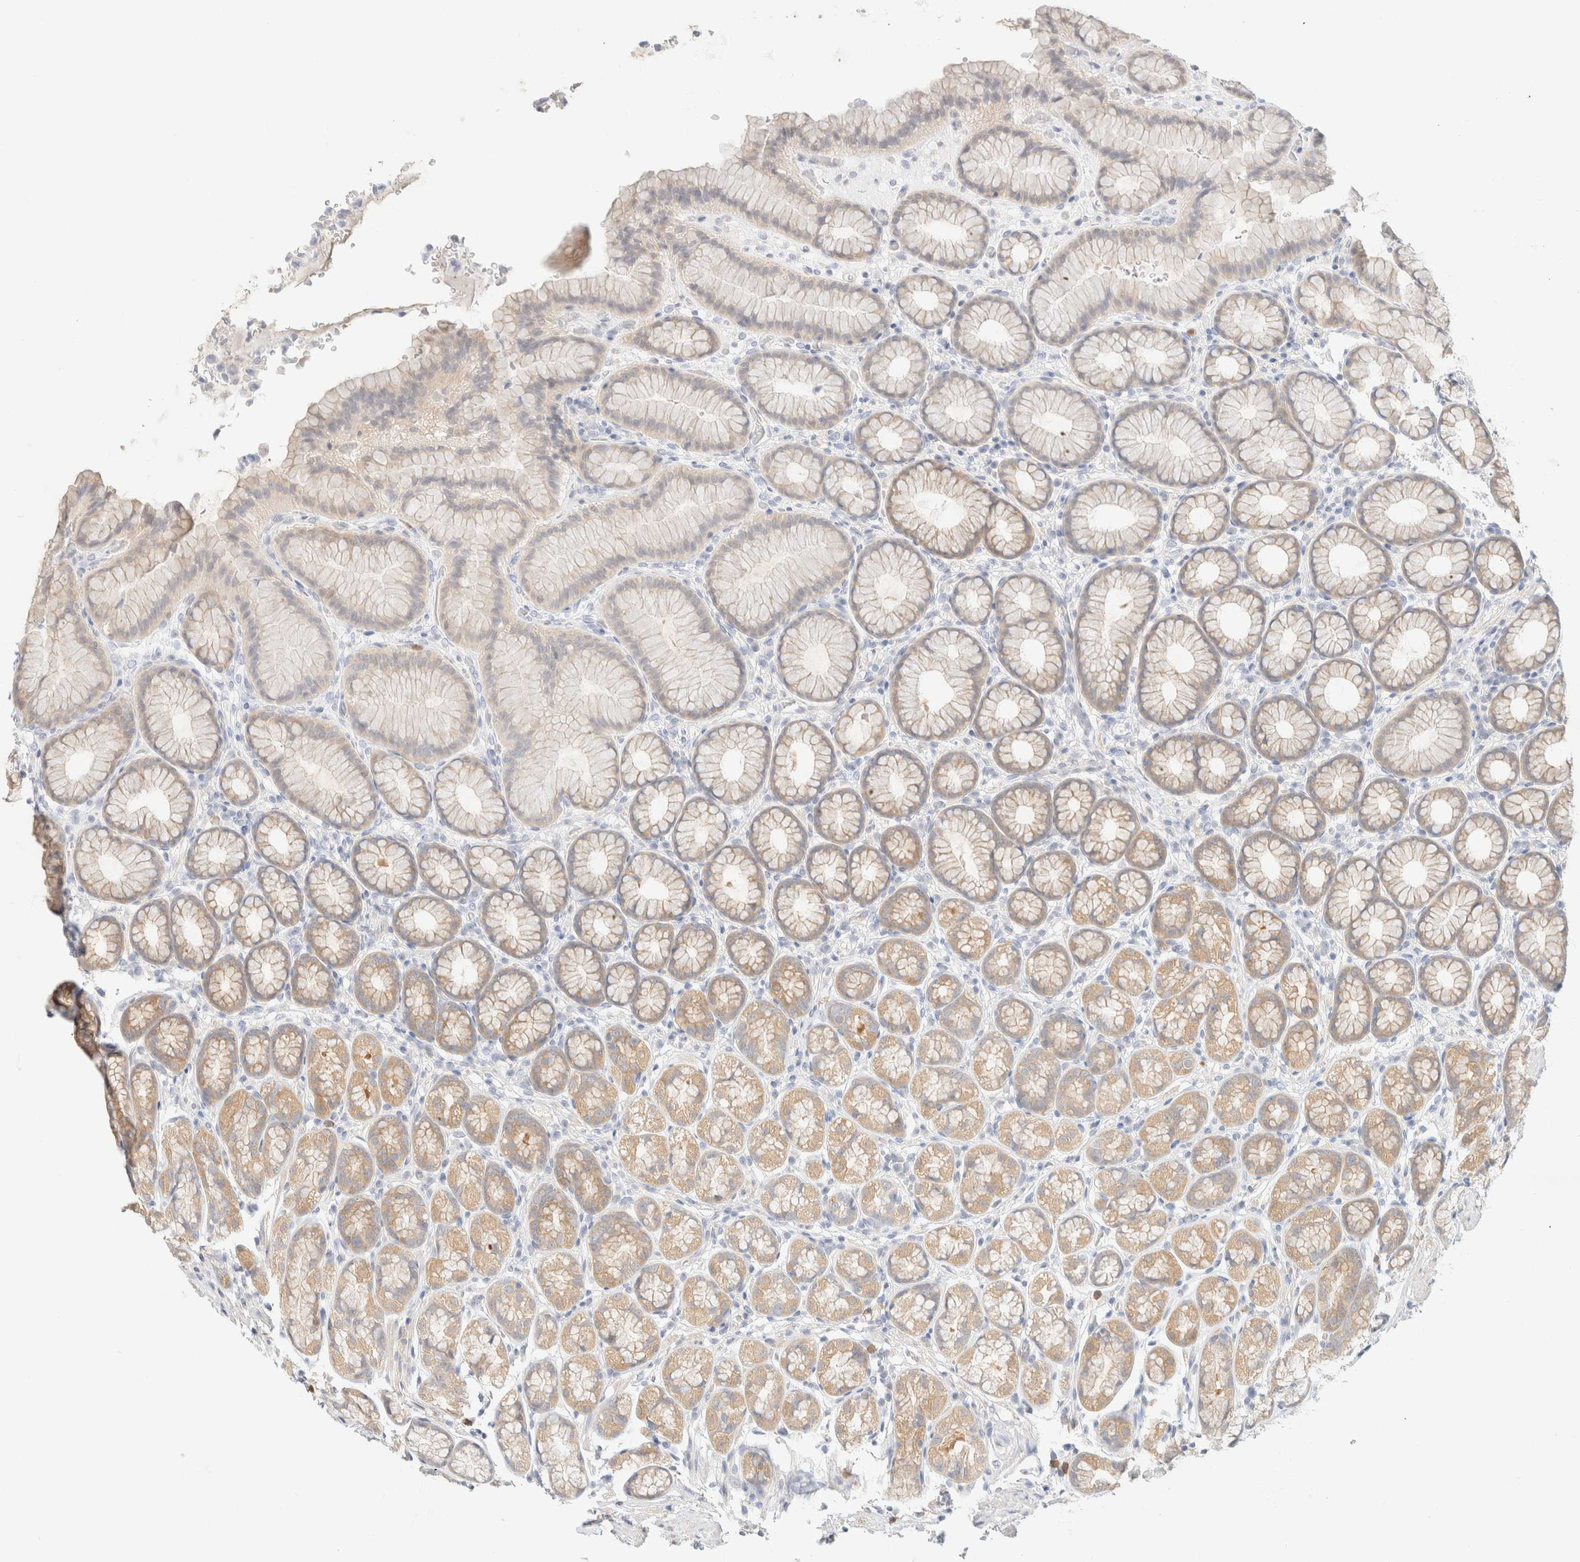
{"staining": {"intensity": "moderate", "quantity": "25%-75%", "location": "cytoplasmic/membranous"}, "tissue": "stomach", "cell_type": "Glandular cells", "image_type": "normal", "snomed": [{"axis": "morphology", "description": "Normal tissue, NOS"}, {"axis": "topography", "description": "Stomach"}], "caption": "High-magnification brightfield microscopy of benign stomach stained with DAB (brown) and counterstained with hematoxylin (blue). glandular cells exhibit moderate cytoplasmic/membranous staining is present in about25%-75% of cells. (Brightfield microscopy of DAB IHC at high magnification).", "gene": "GPI", "patient": {"sex": "male", "age": 42}}